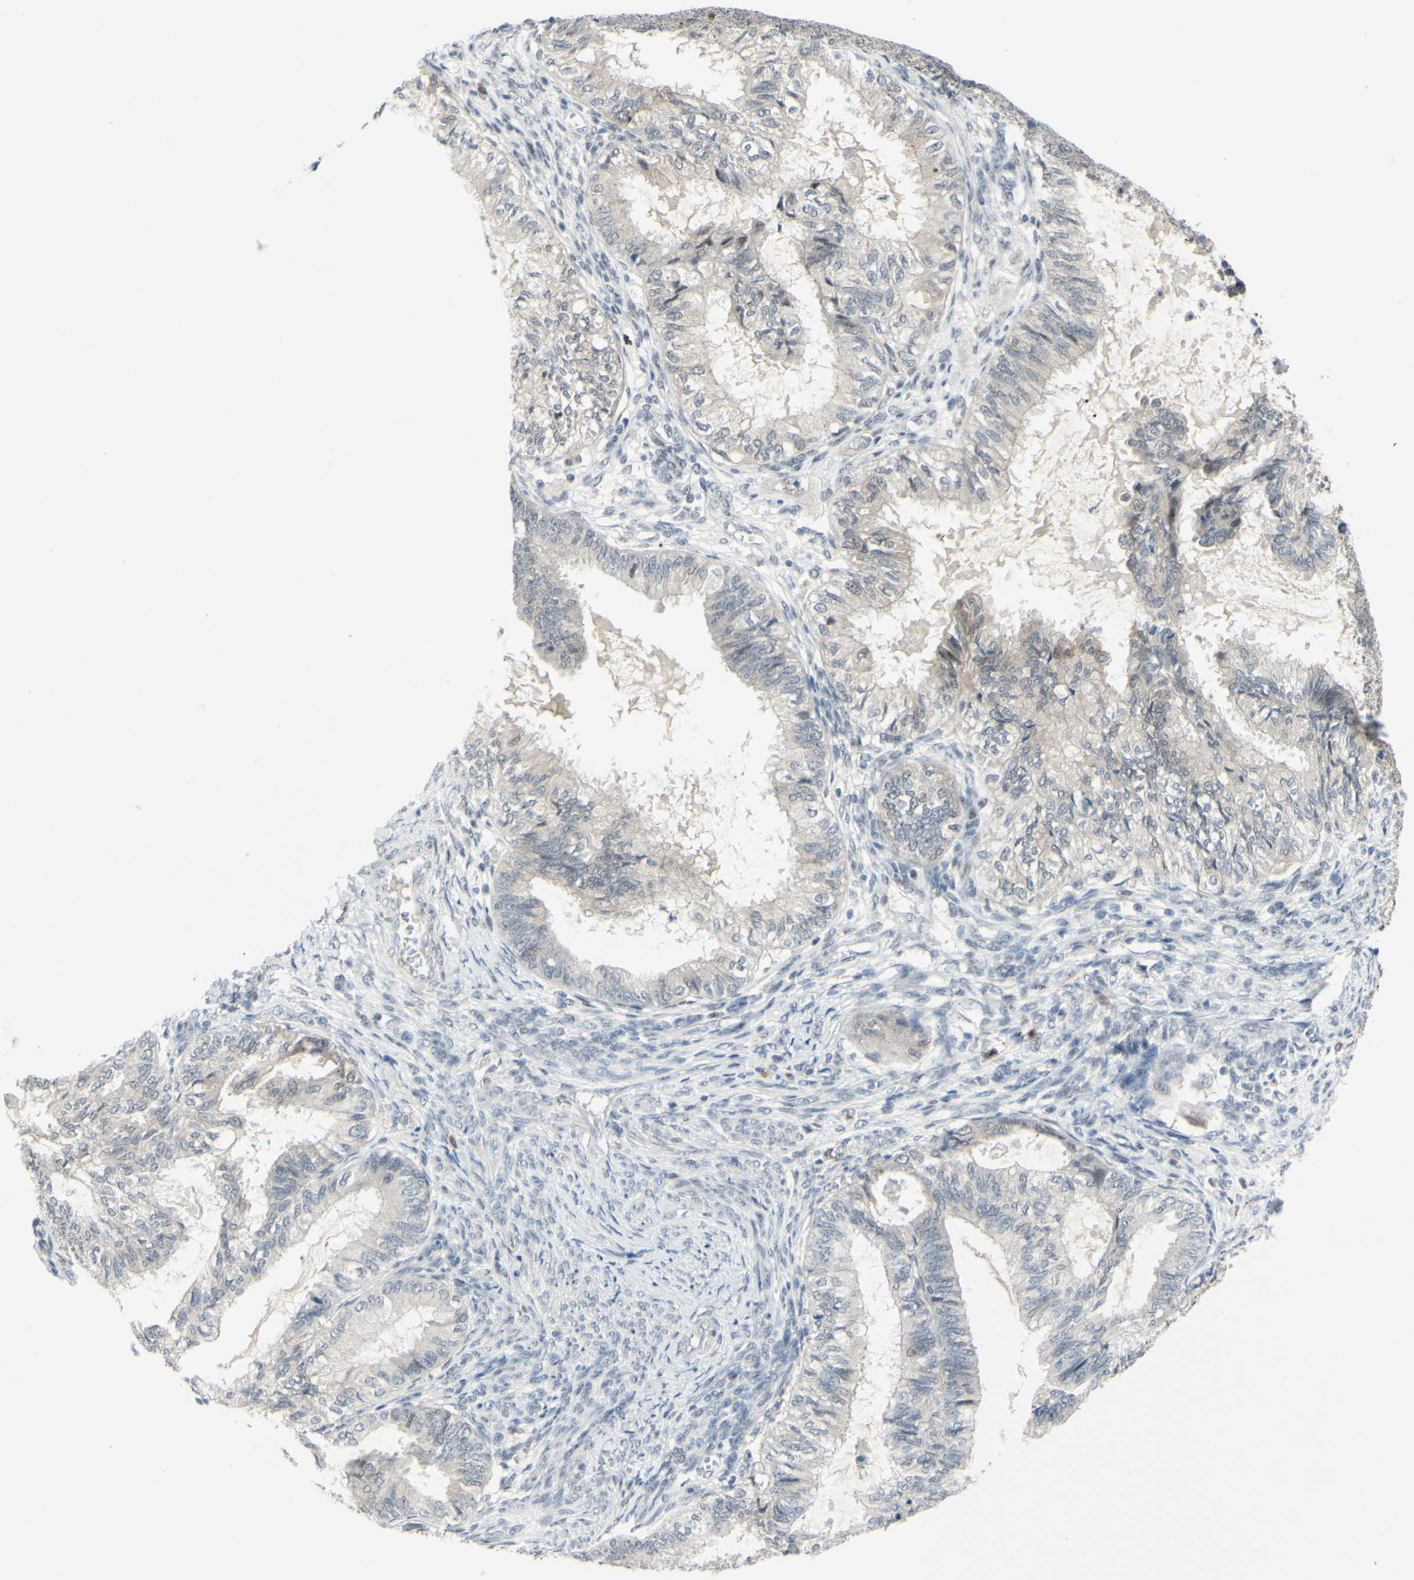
{"staining": {"intensity": "weak", "quantity": "<25%", "location": "cytoplasmic/membranous"}, "tissue": "cervical cancer", "cell_type": "Tumor cells", "image_type": "cancer", "snomed": [{"axis": "morphology", "description": "Normal tissue, NOS"}, {"axis": "morphology", "description": "Adenocarcinoma, NOS"}, {"axis": "topography", "description": "Cervix"}, {"axis": "topography", "description": "Endometrium"}], "caption": "This micrograph is of cervical cancer stained with immunohistochemistry (IHC) to label a protein in brown with the nuclei are counter-stained blue. There is no expression in tumor cells. Nuclei are stained in blue.", "gene": "ETNK1", "patient": {"sex": "female", "age": 86}}